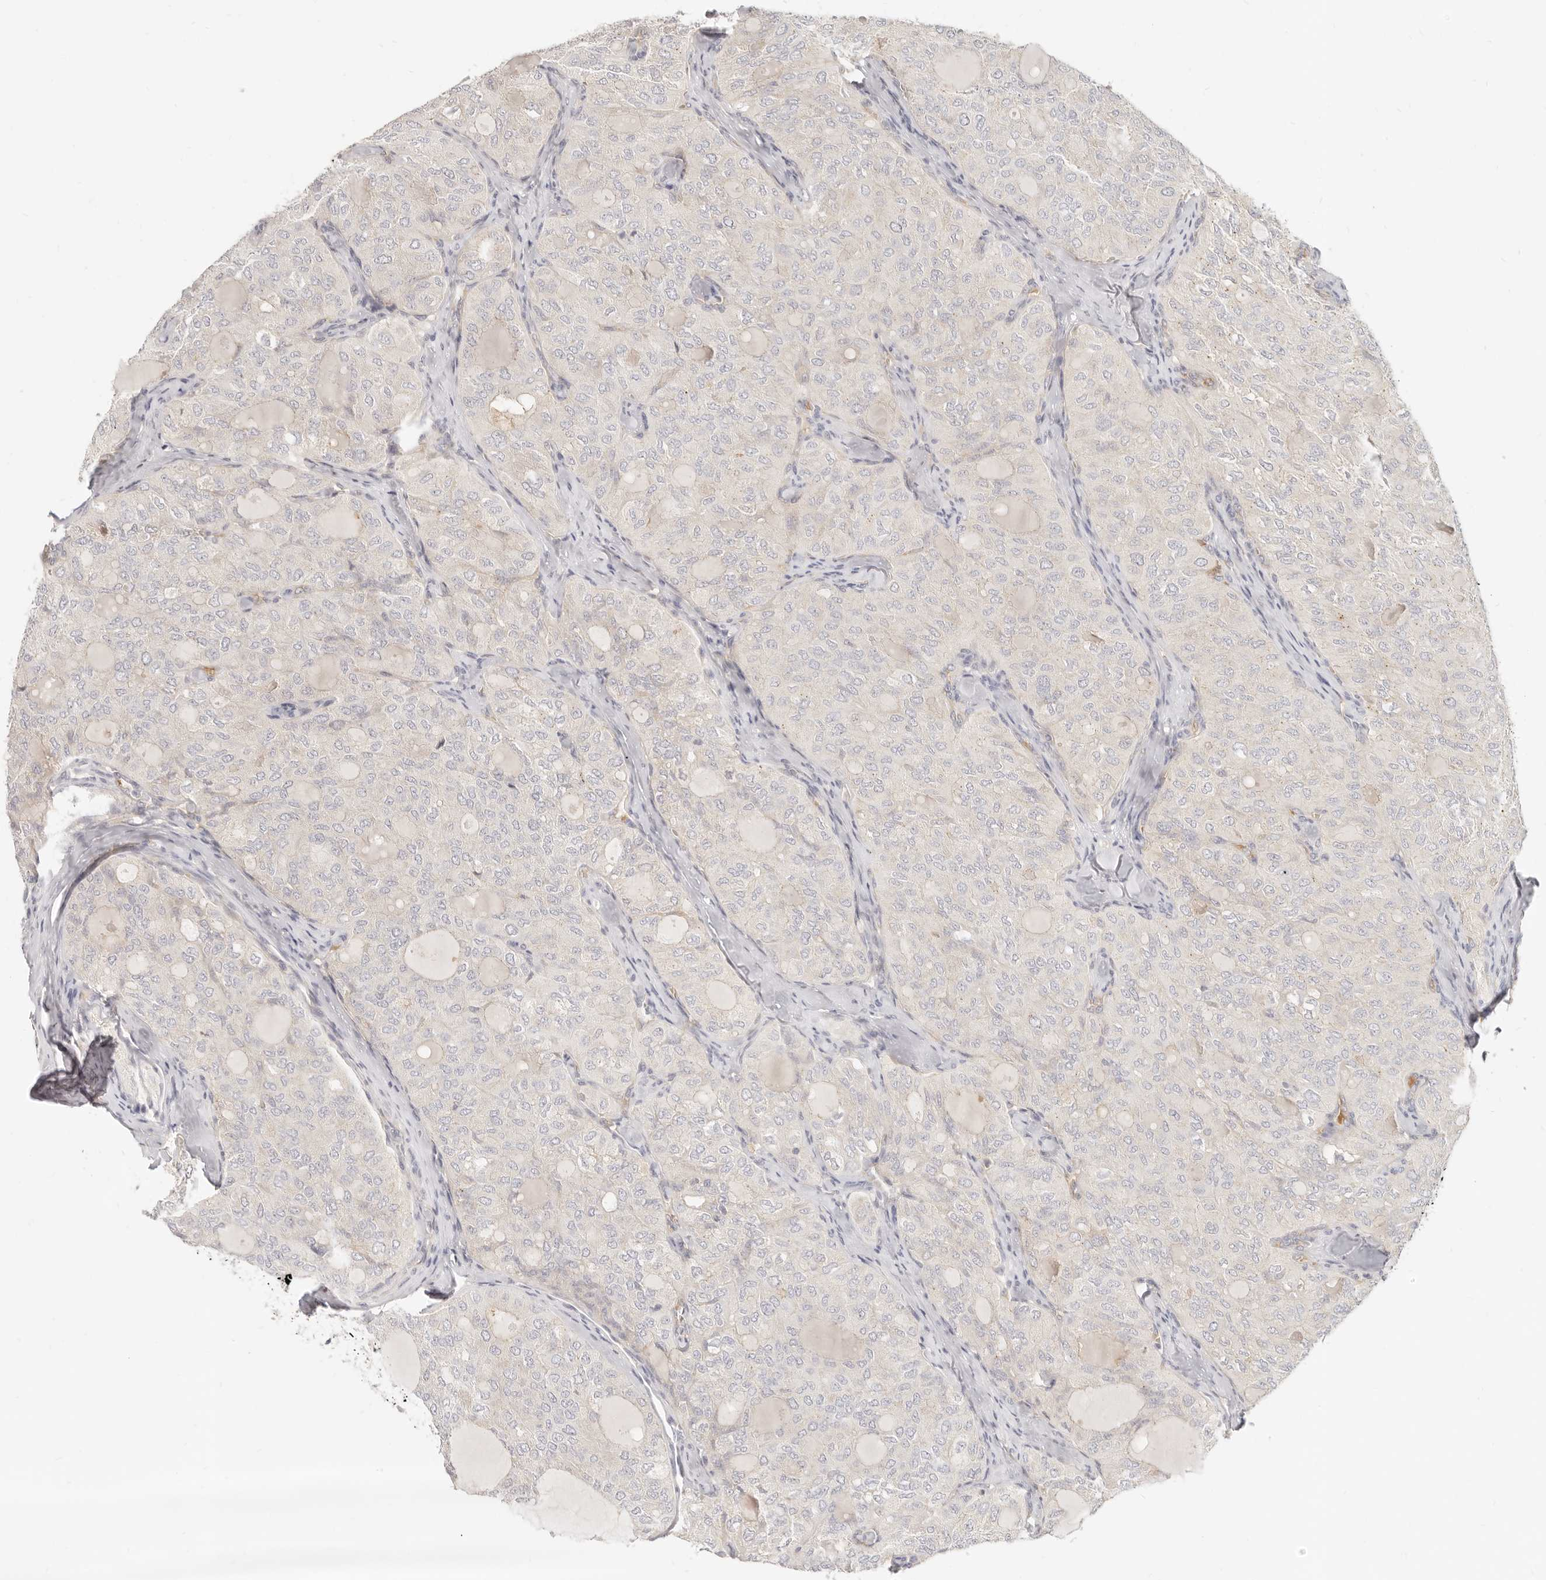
{"staining": {"intensity": "negative", "quantity": "none", "location": "none"}, "tissue": "thyroid cancer", "cell_type": "Tumor cells", "image_type": "cancer", "snomed": [{"axis": "morphology", "description": "Follicular adenoma carcinoma, NOS"}, {"axis": "topography", "description": "Thyroid gland"}], "caption": "High power microscopy histopathology image of an immunohistochemistry histopathology image of thyroid cancer (follicular adenoma carcinoma), revealing no significant positivity in tumor cells. (DAB (3,3'-diaminobenzidine) immunohistochemistry (IHC) visualized using brightfield microscopy, high magnification).", "gene": "LTB4R2", "patient": {"sex": "male", "age": 75}}